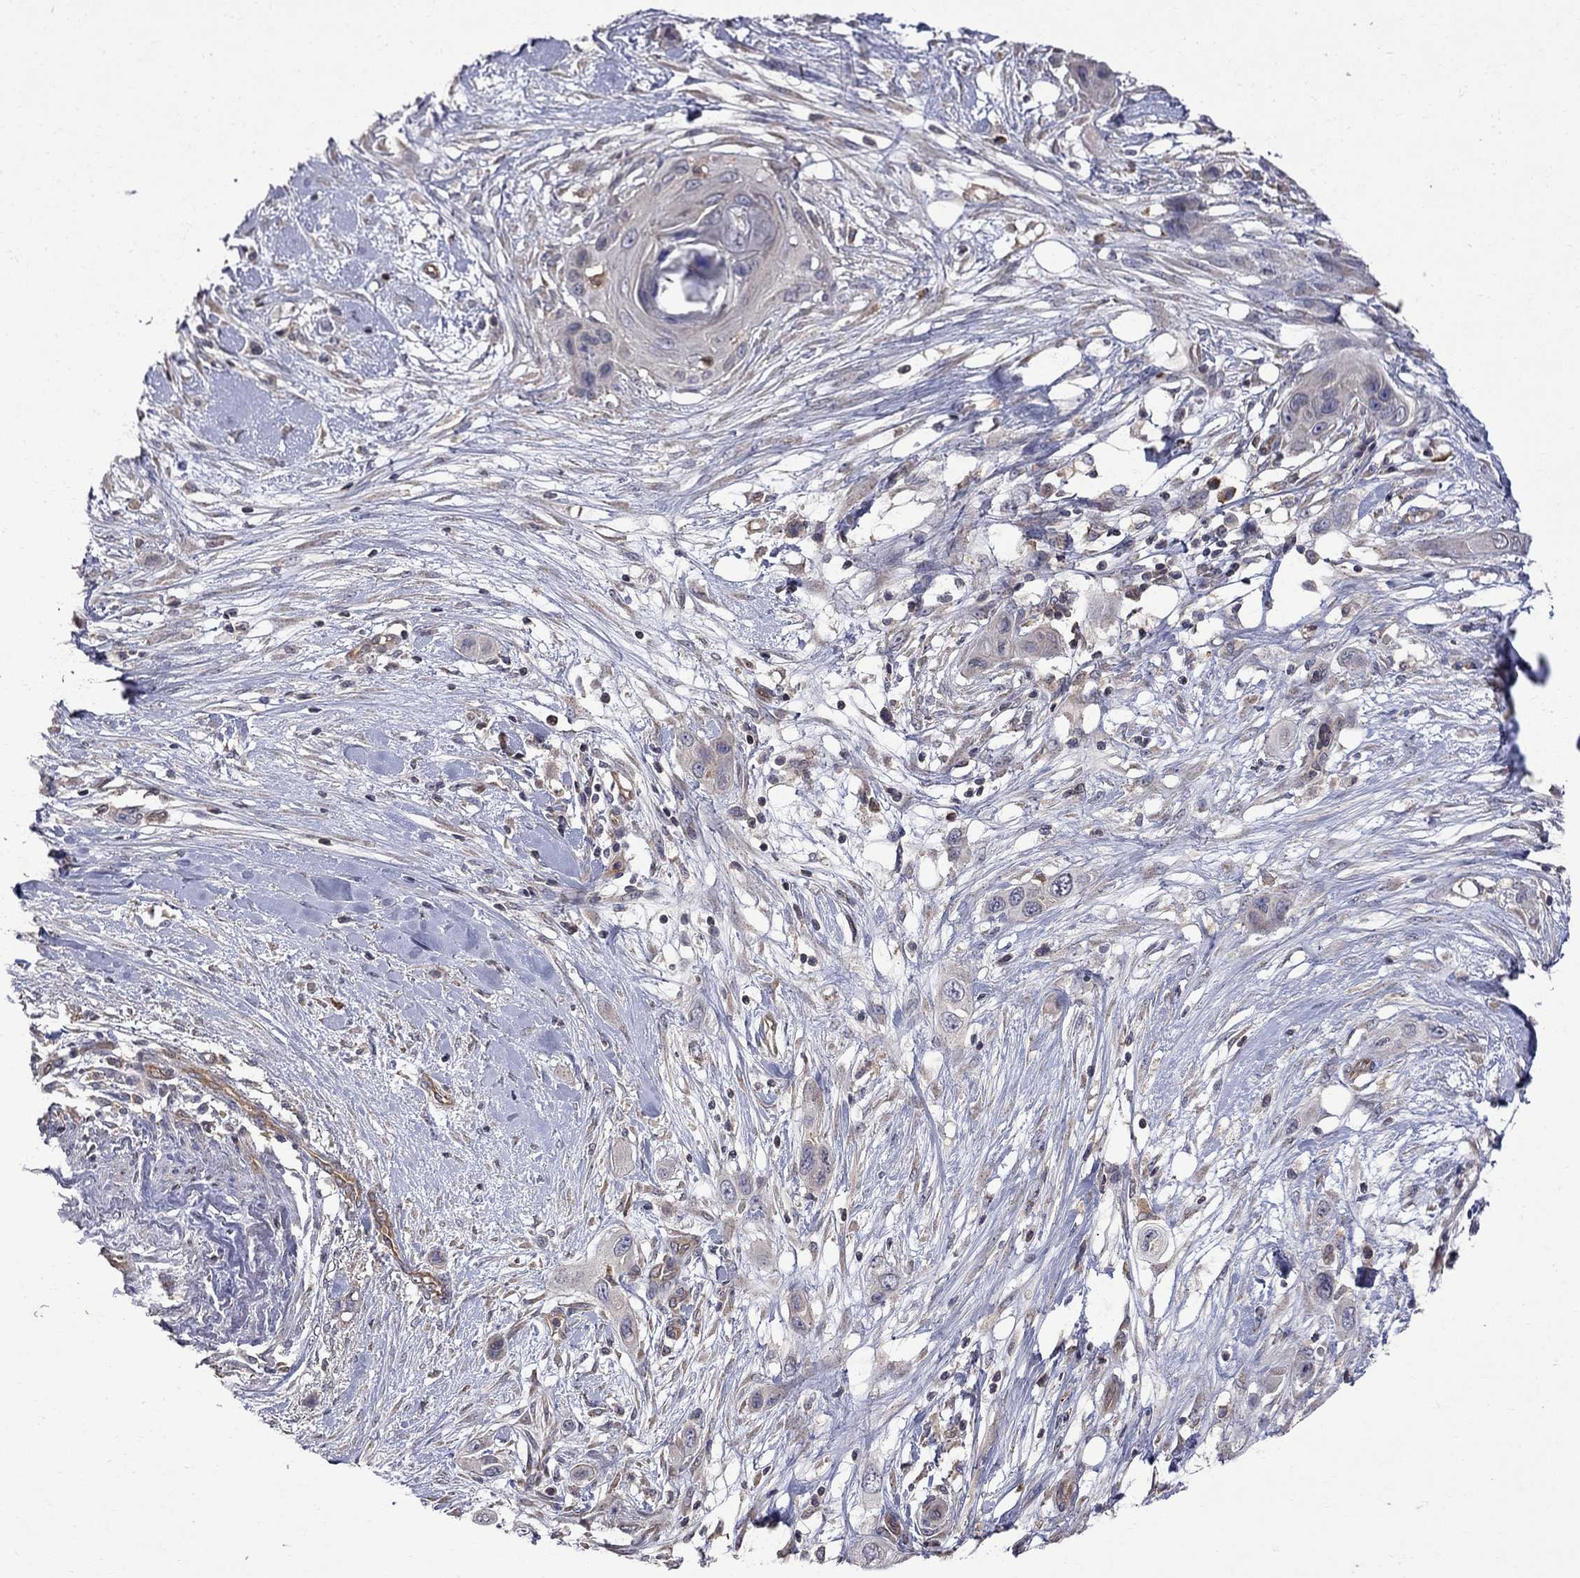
{"staining": {"intensity": "negative", "quantity": "none", "location": "none"}, "tissue": "skin cancer", "cell_type": "Tumor cells", "image_type": "cancer", "snomed": [{"axis": "morphology", "description": "Squamous cell carcinoma, NOS"}, {"axis": "topography", "description": "Skin"}], "caption": "This is a histopathology image of immunohistochemistry staining of squamous cell carcinoma (skin), which shows no positivity in tumor cells. The staining was performed using DAB (3,3'-diaminobenzidine) to visualize the protein expression in brown, while the nuclei were stained in blue with hematoxylin (Magnification: 20x).", "gene": "ABI3", "patient": {"sex": "male", "age": 79}}